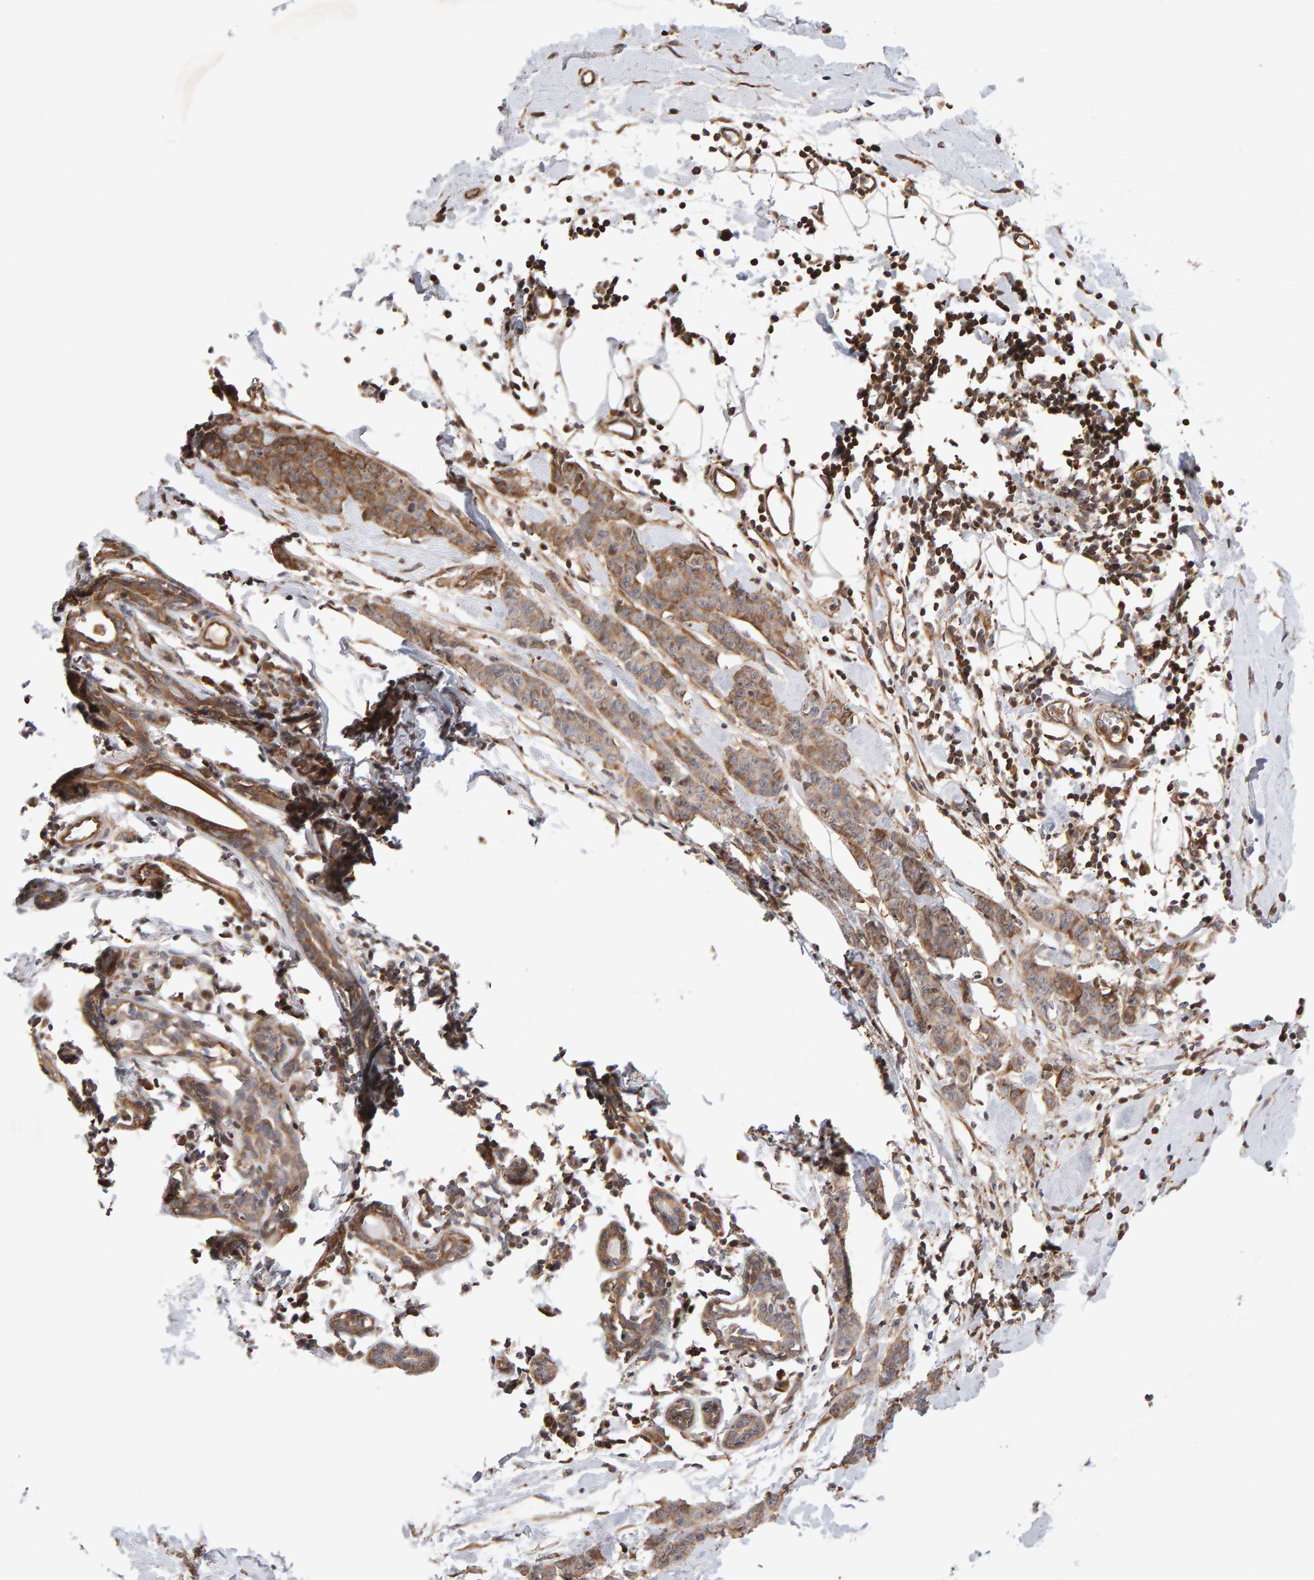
{"staining": {"intensity": "moderate", "quantity": ">75%", "location": "cytoplasmic/membranous"}, "tissue": "breast cancer", "cell_type": "Tumor cells", "image_type": "cancer", "snomed": [{"axis": "morphology", "description": "Normal tissue, NOS"}, {"axis": "morphology", "description": "Duct carcinoma"}, {"axis": "topography", "description": "Breast"}], "caption": "This histopathology image displays immunohistochemistry (IHC) staining of breast cancer, with medium moderate cytoplasmic/membranous staining in about >75% of tumor cells.", "gene": "LZTS1", "patient": {"sex": "female", "age": 40}}